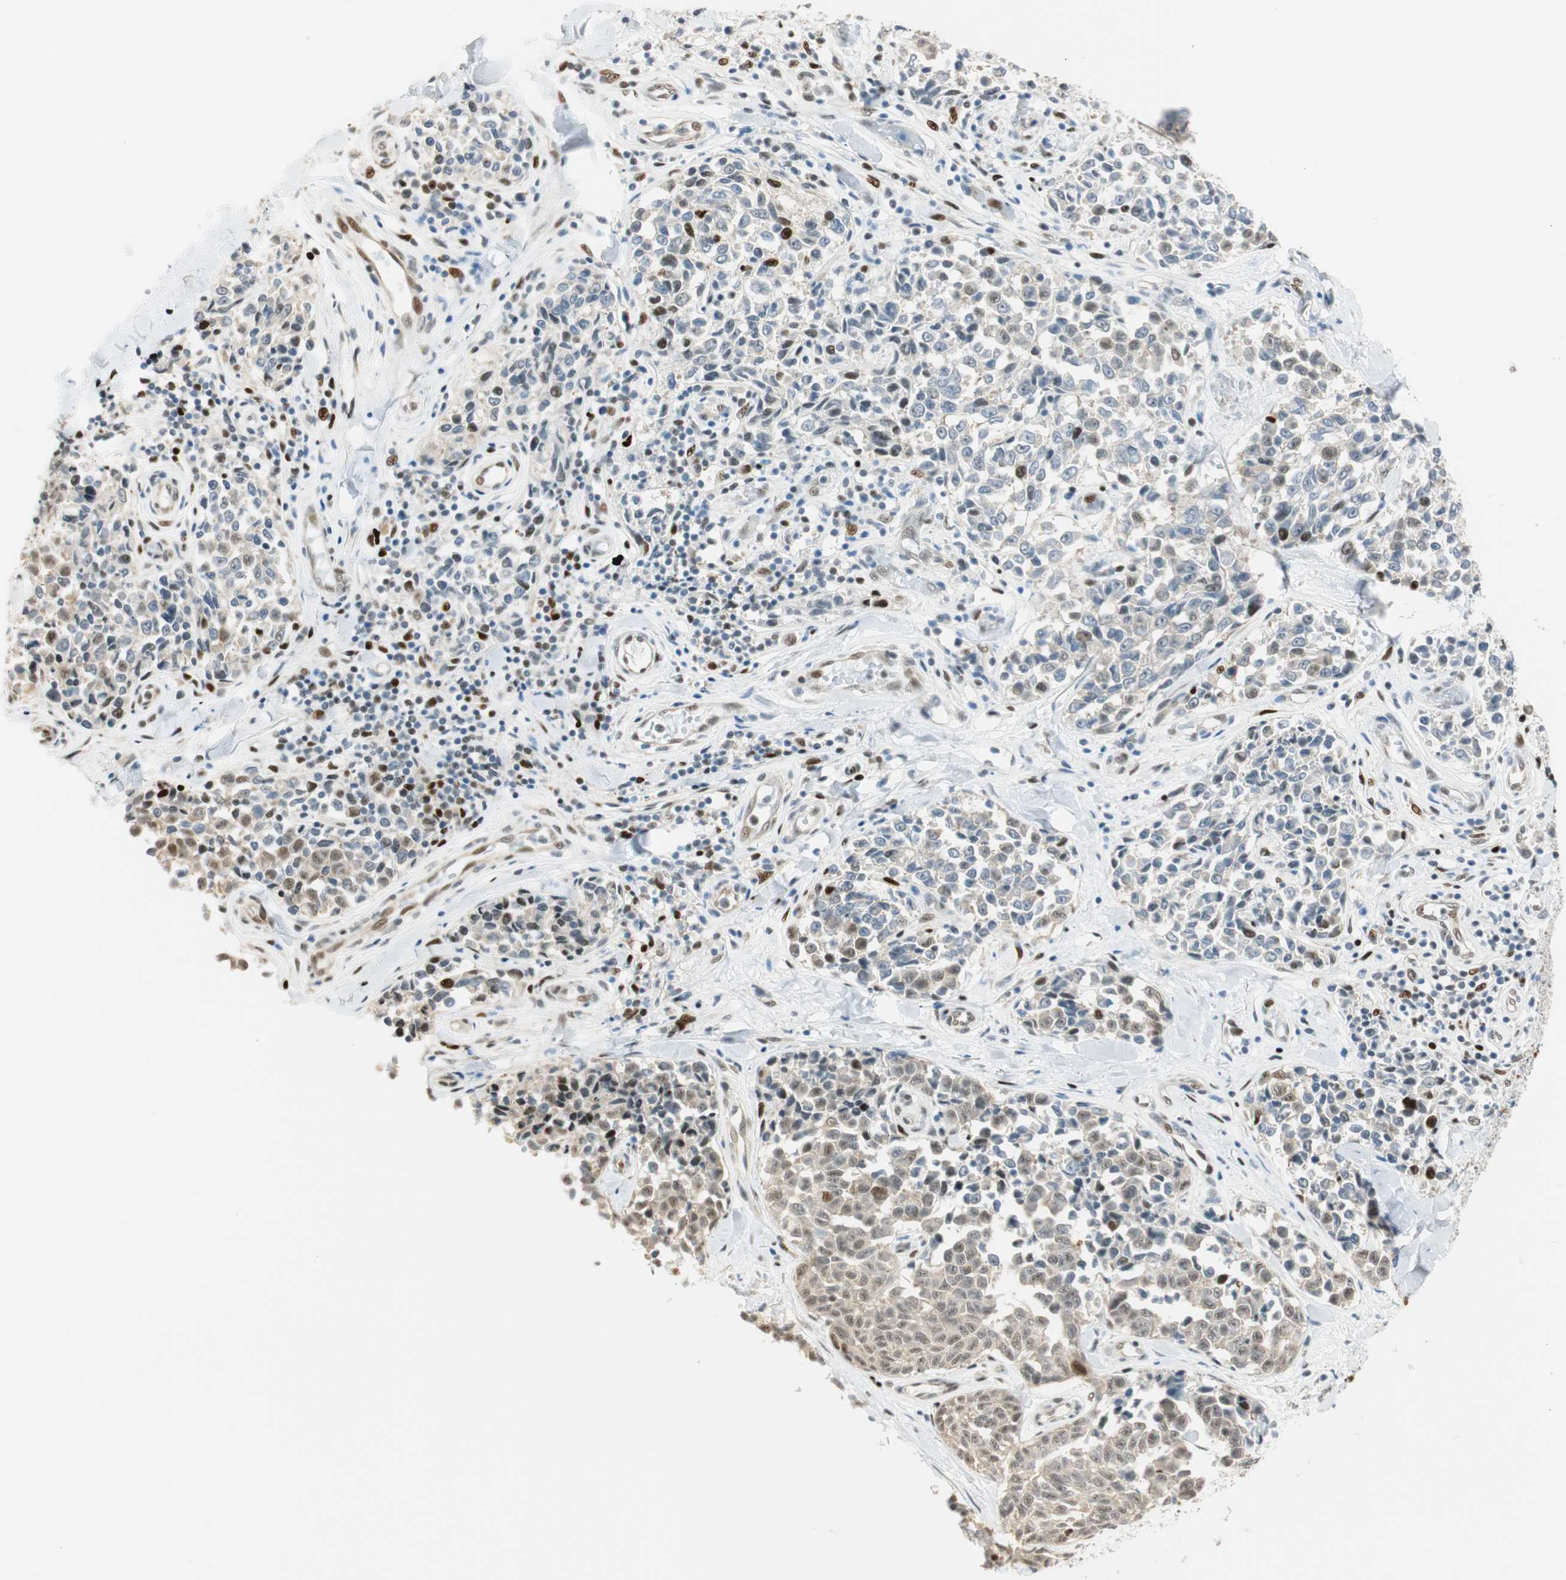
{"staining": {"intensity": "weak", "quantity": "<25%", "location": "cytoplasmic/membranous"}, "tissue": "melanoma", "cell_type": "Tumor cells", "image_type": "cancer", "snomed": [{"axis": "morphology", "description": "Malignant melanoma, NOS"}, {"axis": "topography", "description": "Skin"}], "caption": "Melanoma stained for a protein using immunohistochemistry demonstrates no positivity tumor cells.", "gene": "MSX2", "patient": {"sex": "female", "age": 64}}